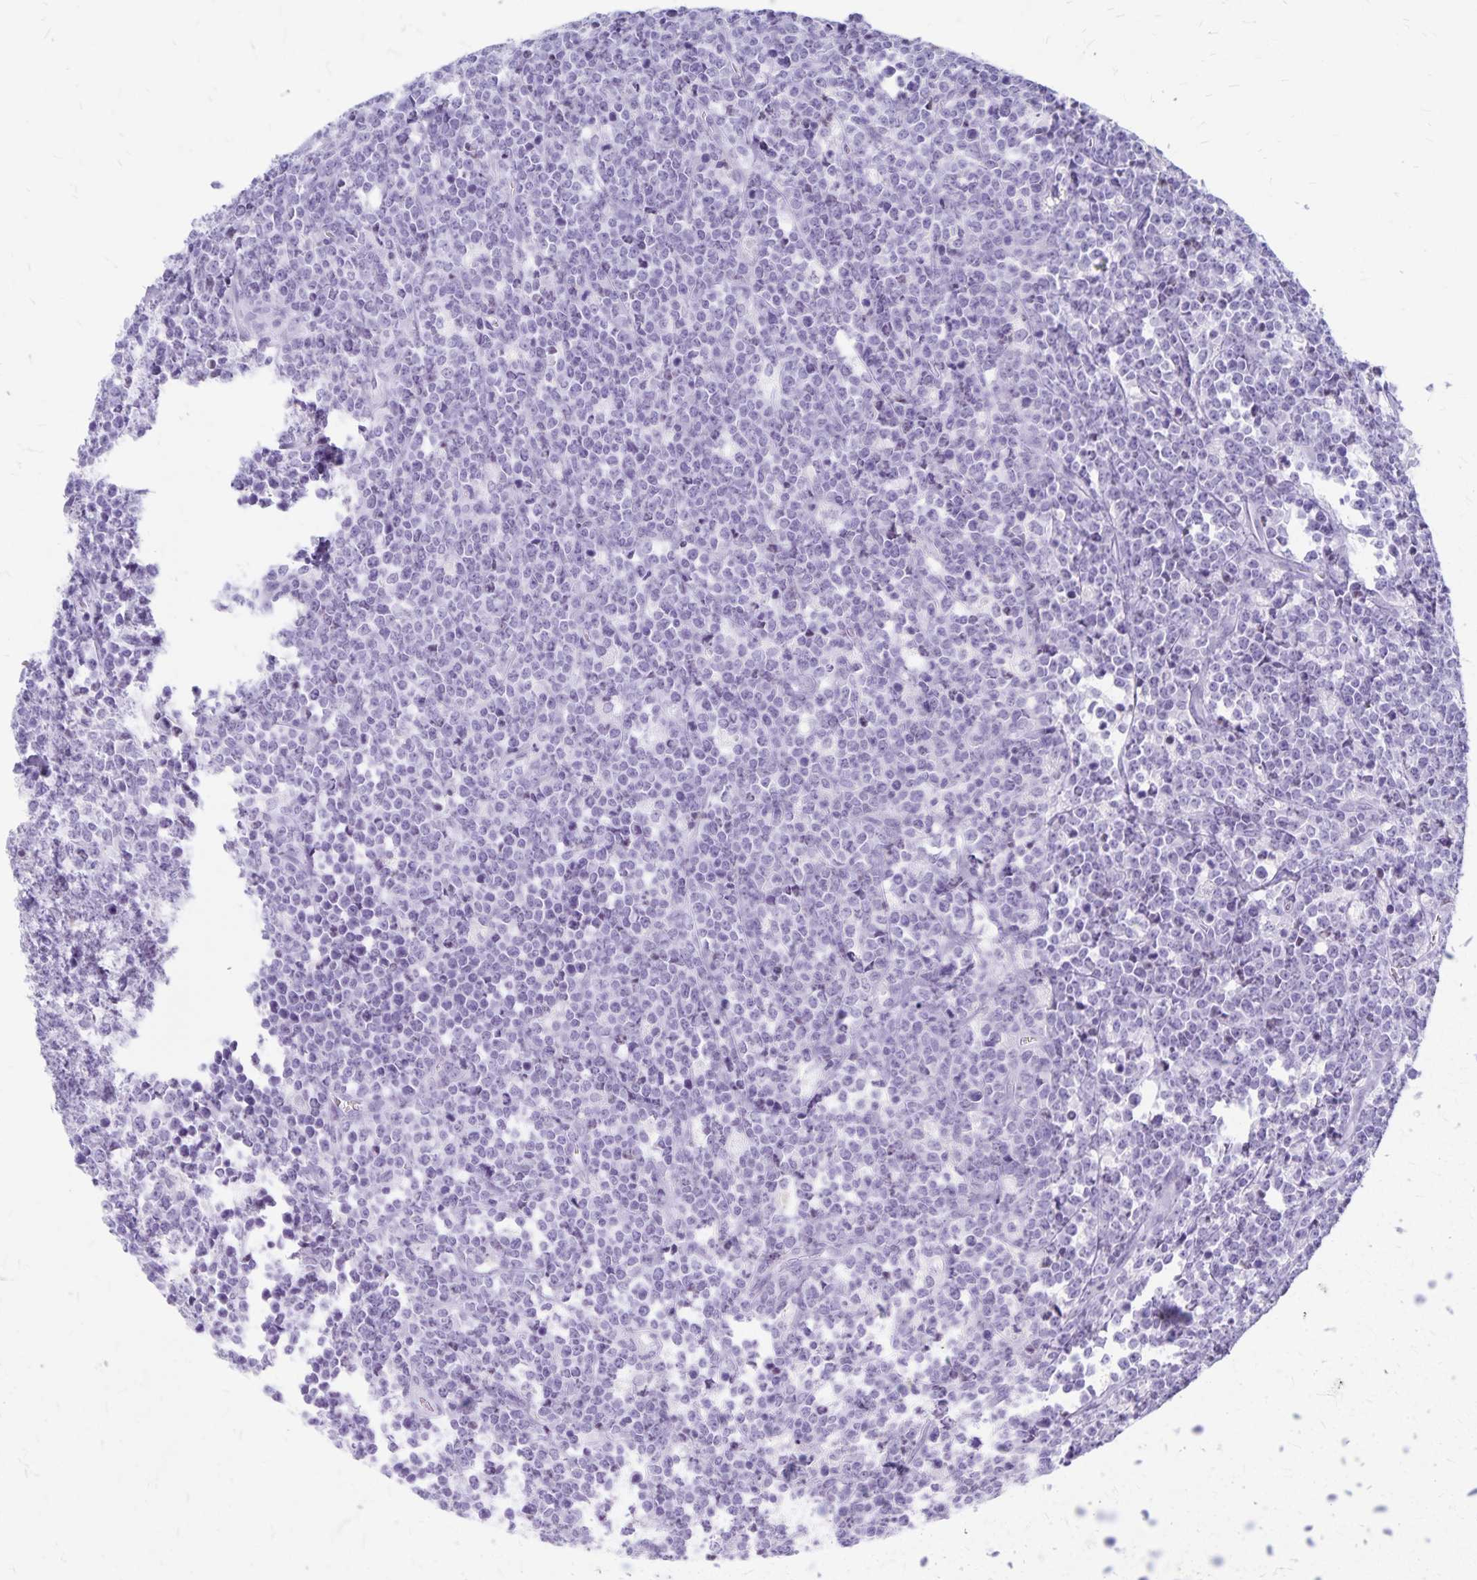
{"staining": {"intensity": "negative", "quantity": "none", "location": "none"}, "tissue": "lymphoma", "cell_type": "Tumor cells", "image_type": "cancer", "snomed": [{"axis": "morphology", "description": "Malignant lymphoma, non-Hodgkin's type, High grade"}, {"axis": "topography", "description": "Small intestine"}], "caption": "IHC histopathology image of neoplastic tissue: human lymphoma stained with DAB (3,3'-diaminobenzidine) shows no significant protein expression in tumor cells.", "gene": "GPBAR1", "patient": {"sex": "female", "age": 56}}